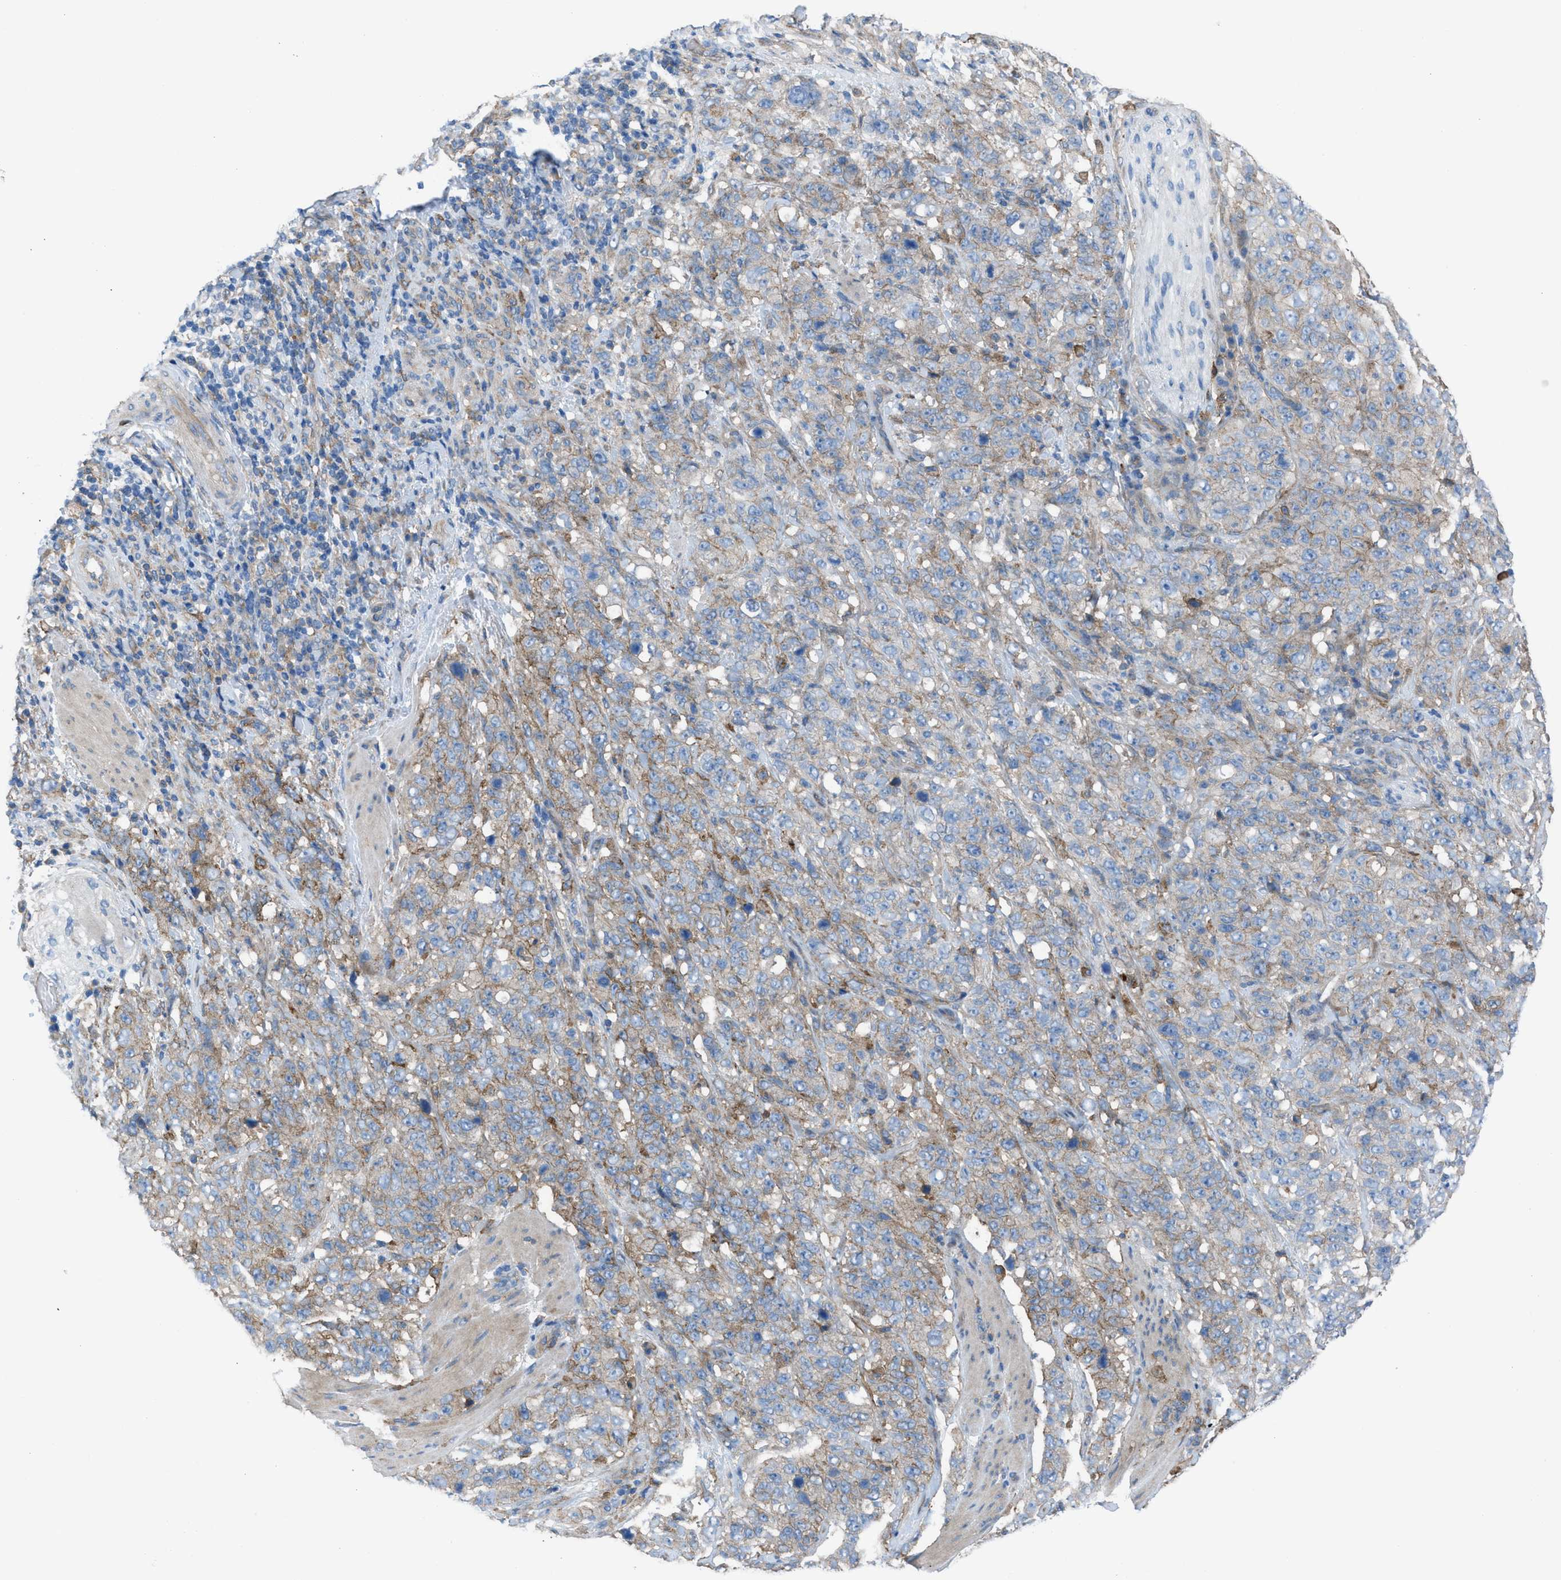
{"staining": {"intensity": "moderate", "quantity": "25%-75%", "location": "cytoplasmic/membranous"}, "tissue": "stomach cancer", "cell_type": "Tumor cells", "image_type": "cancer", "snomed": [{"axis": "morphology", "description": "Adenocarcinoma, NOS"}, {"axis": "topography", "description": "Stomach"}], "caption": "Human stomach adenocarcinoma stained with a brown dye displays moderate cytoplasmic/membranous positive staining in approximately 25%-75% of tumor cells.", "gene": "EGFR", "patient": {"sex": "male", "age": 48}}